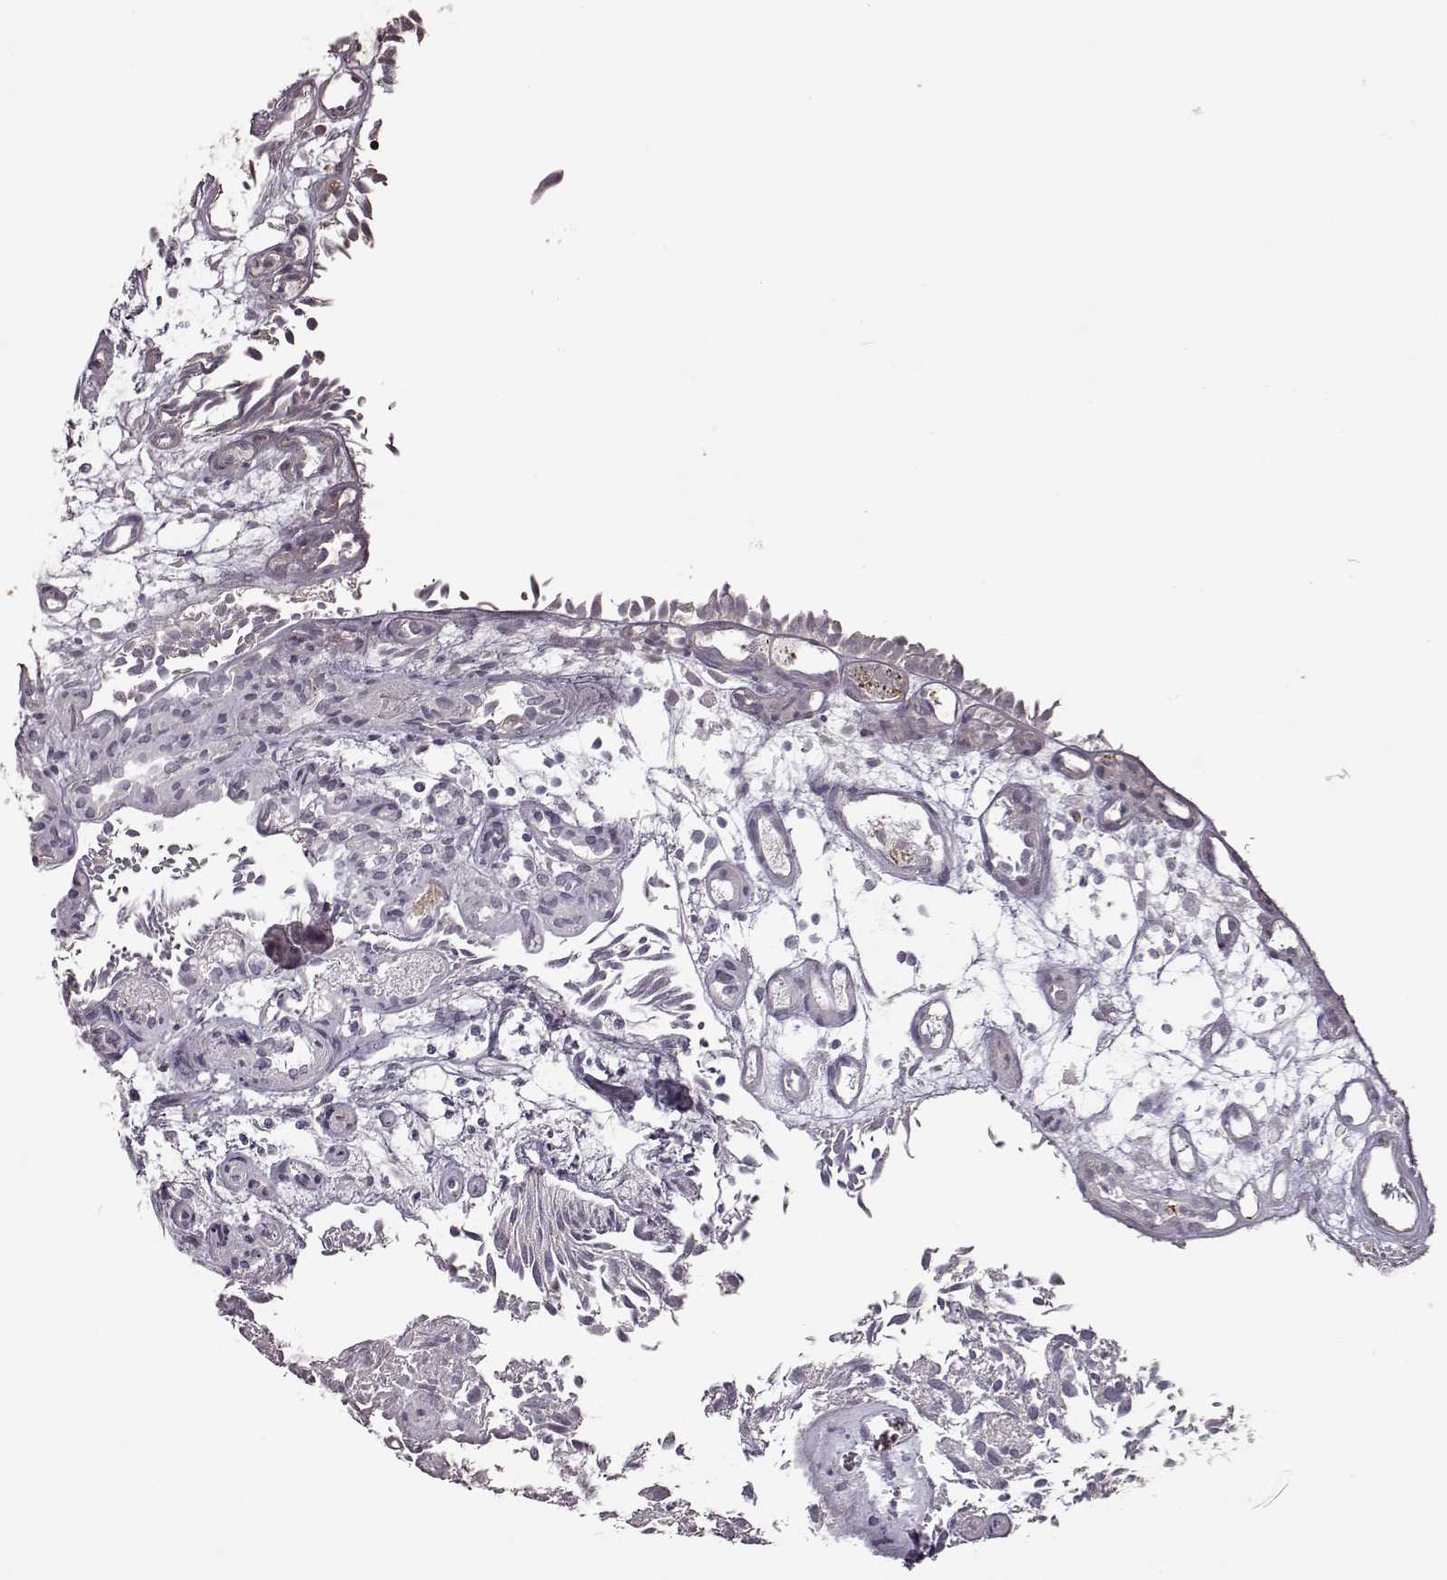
{"staining": {"intensity": "negative", "quantity": "none", "location": "none"}, "tissue": "urothelial cancer", "cell_type": "Tumor cells", "image_type": "cancer", "snomed": [{"axis": "morphology", "description": "Urothelial carcinoma, Low grade"}, {"axis": "topography", "description": "Urinary bladder"}], "caption": "A high-resolution histopathology image shows IHC staining of urothelial carcinoma (low-grade), which displays no significant expression in tumor cells. (DAB (3,3'-diaminobenzidine) immunohistochemistry, high magnification).", "gene": "CRB1", "patient": {"sex": "male", "age": 70}}